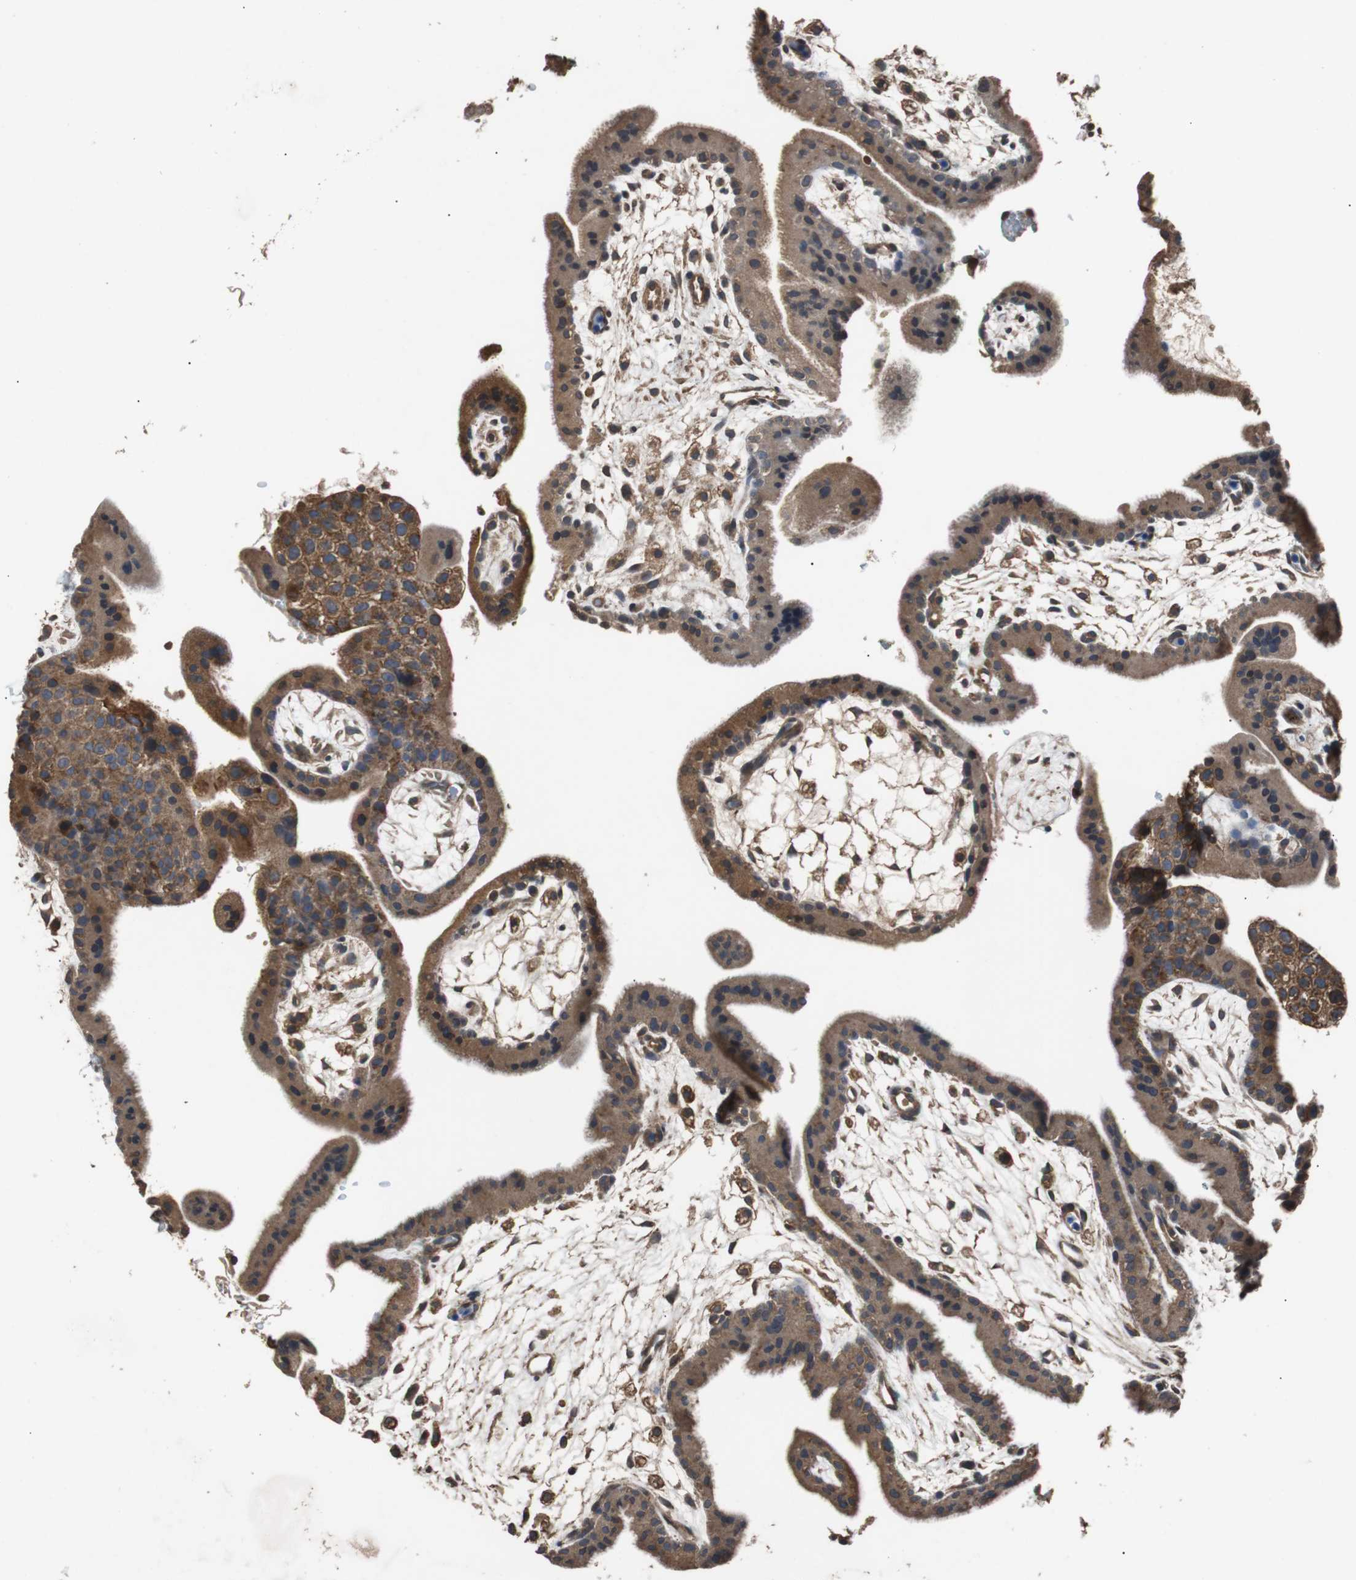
{"staining": {"intensity": "strong", "quantity": ">75%", "location": "cytoplasmic/membranous"}, "tissue": "placenta", "cell_type": "Decidual cells", "image_type": "normal", "snomed": [{"axis": "morphology", "description": "Normal tissue, NOS"}, {"axis": "topography", "description": "Placenta"}], "caption": "Immunohistochemistry of normal human placenta reveals high levels of strong cytoplasmic/membranous staining in approximately >75% of decidual cells. (Brightfield microscopy of DAB IHC at high magnification).", "gene": "PITRM1", "patient": {"sex": "female", "age": 35}}